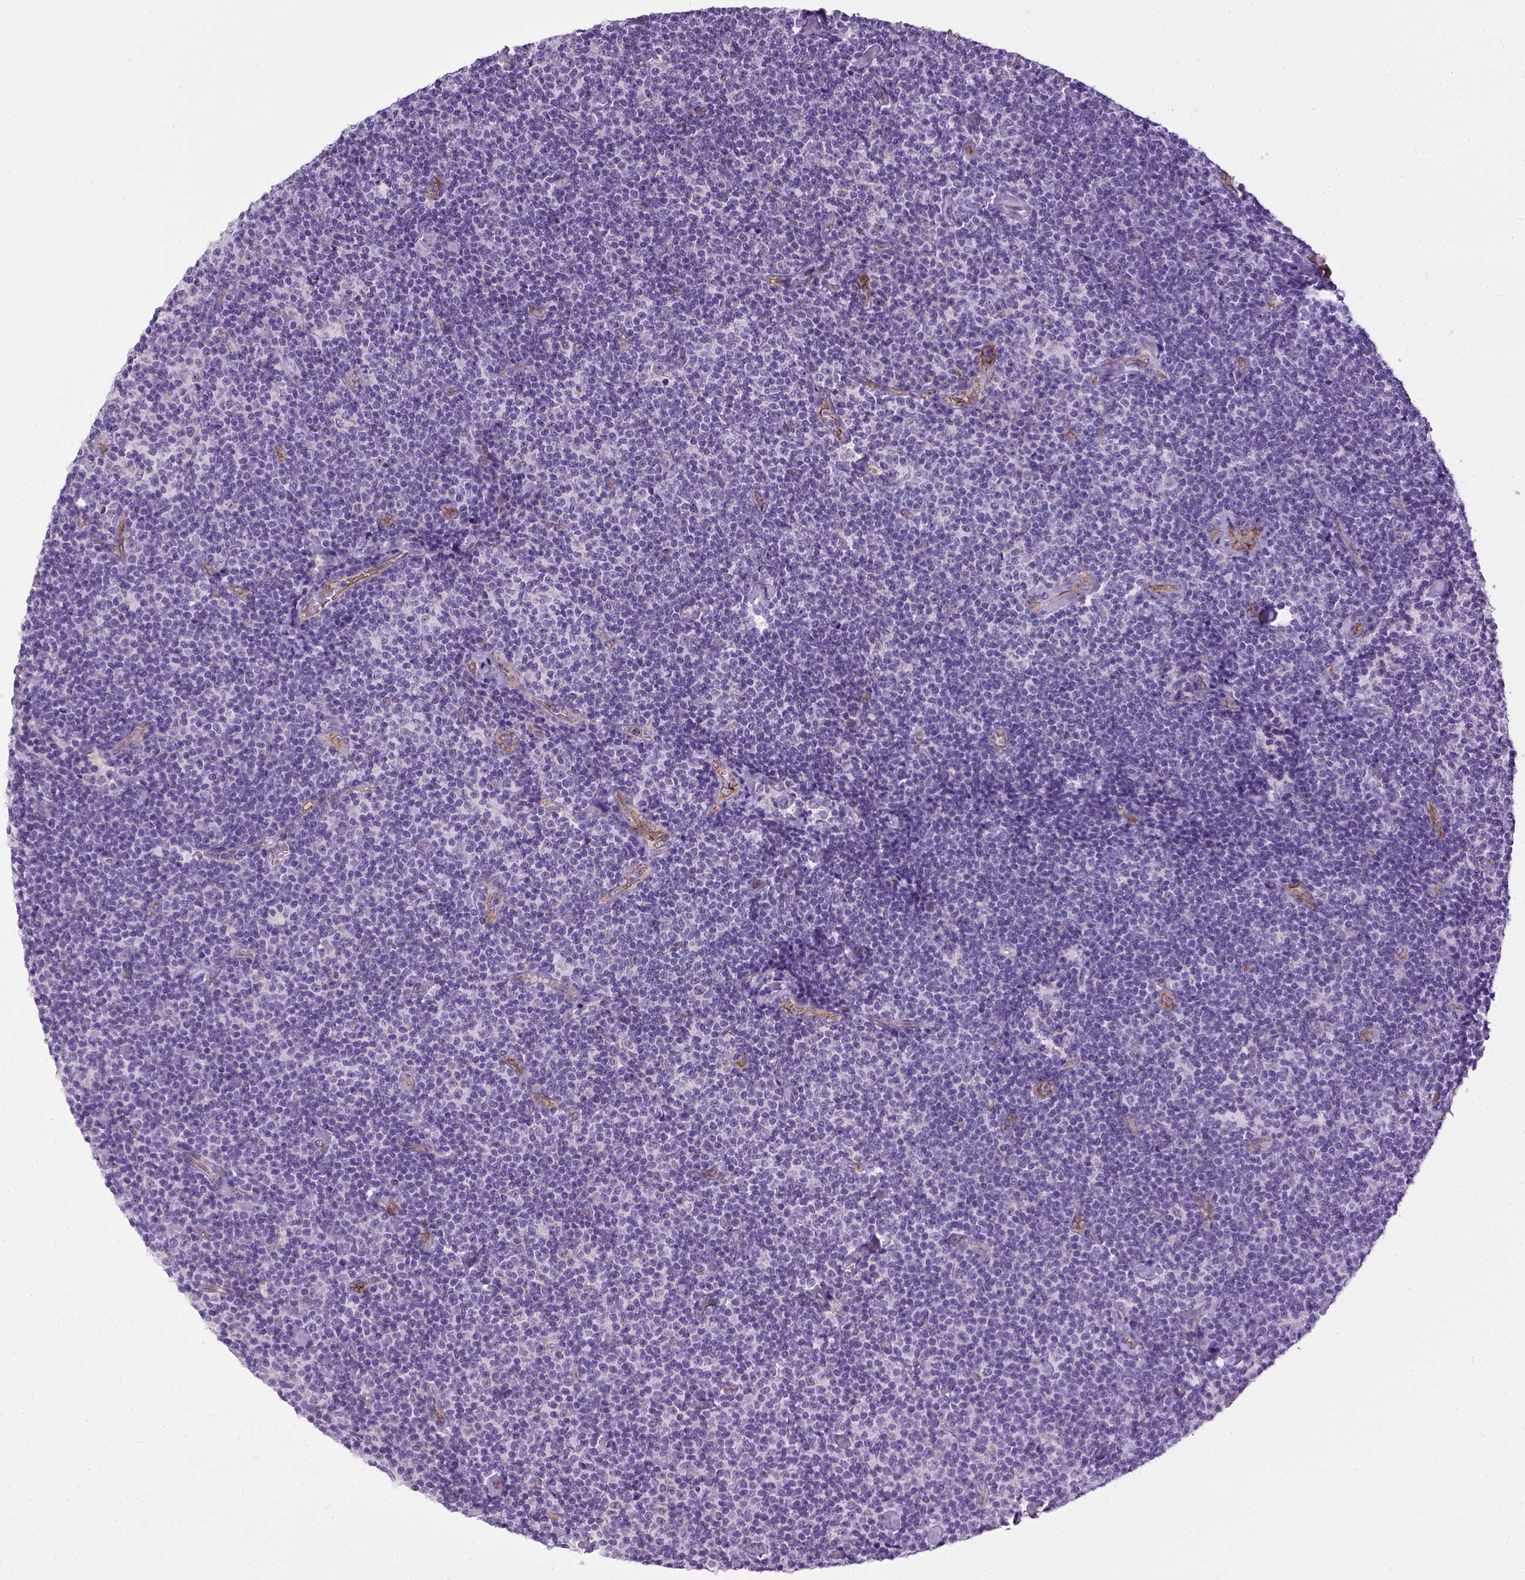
{"staining": {"intensity": "negative", "quantity": "none", "location": "none"}, "tissue": "lymphoma", "cell_type": "Tumor cells", "image_type": "cancer", "snomed": [{"axis": "morphology", "description": "Malignant lymphoma, non-Hodgkin's type, Low grade"}, {"axis": "topography", "description": "Lymph node"}], "caption": "High magnification brightfield microscopy of low-grade malignant lymphoma, non-Hodgkin's type stained with DAB (brown) and counterstained with hematoxylin (blue): tumor cells show no significant positivity.", "gene": "ENG", "patient": {"sex": "male", "age": 81}}